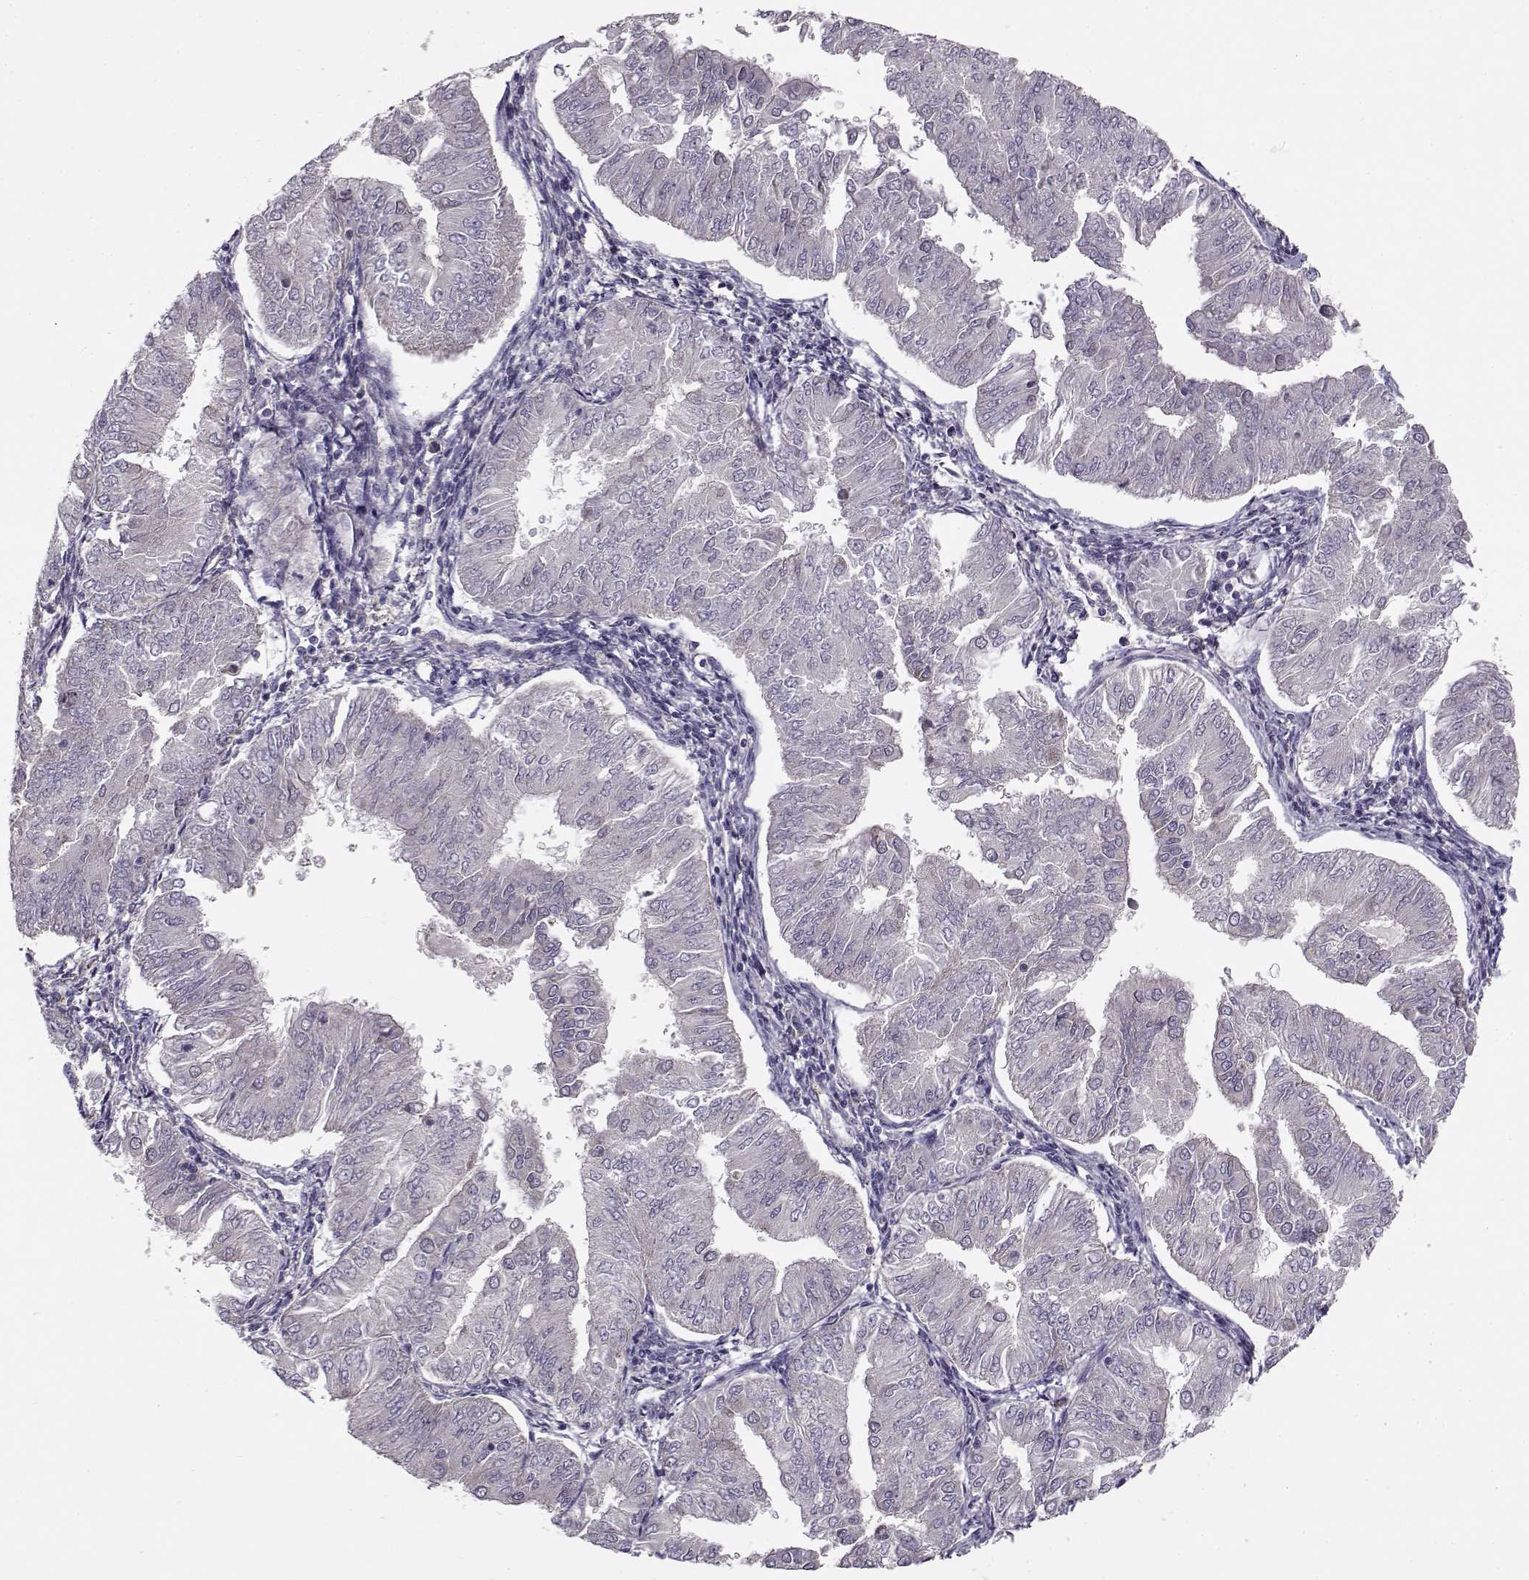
{"staining": {"intensity": "negative", "quantity": "none", "location": "none"}, "tissue": "endometrial cancer", "cell_type": "Tumor cells", "image_type": "cancer", "snomed": [{"axis": "morphology", "description": "Adenocarcinoma, NOS"}, {"axis": "topography", "description": "Endometrium"}], "caption": "Immunohistochemistry histopathology image of neoplastic tissue: endometrial cancer (adenocarcinoma) stained with DAB (3,3'-diaminobenzidine) displays no significant protein expression in tumor cells. (Stains: DAB immunohistochemistry with hematoxylin counter stain, Microscopy: brightfield microscopy at high magnification).", "gene": "ENTPD8", "patient": {"sex": "female", "age": 53}}